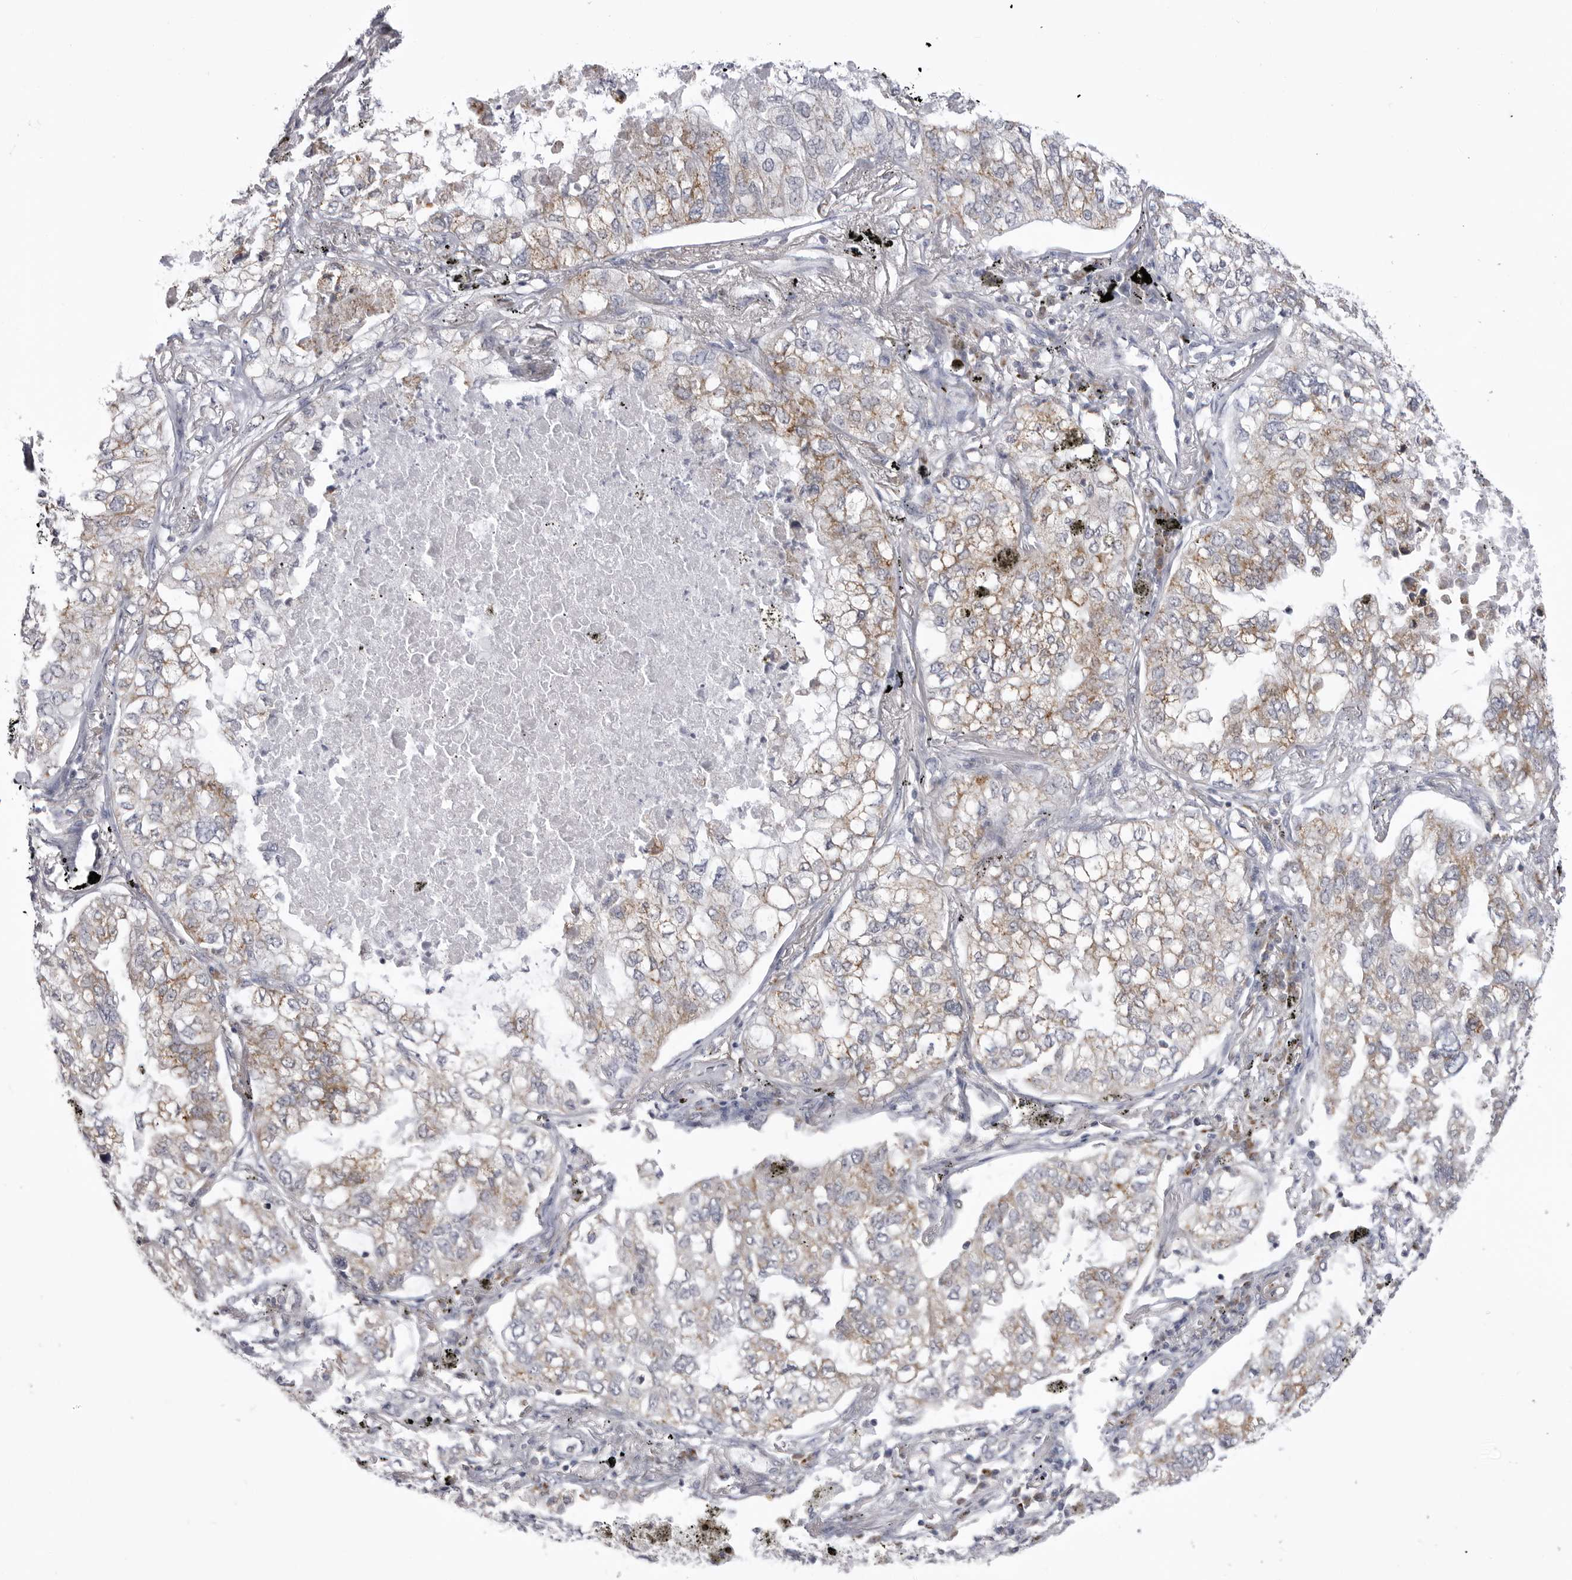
{"staining": {"intensity": "moderate", "quantity": ">75%", "location": "cytoplasmic/membranous"}, "tissue": "lung cancer", "cell_type": "Tumor cells", "image_type": "cancer", "snomed": [{"axis": "morphology", "description": "Adenocarcinoma, NOS"}, {"axis": "topography", "description": "Lung"}], "caption": "Immunohistochemical staining of lung cancer exhibits medium levels of moderate cytoplasmic/membranous protein positivity in about >75% of tumor cells. (brown staining indicates protein expression, while blue staining denotes nuclei).", "gene": "FH", "patient": {"sex": "male", "age": 65}}